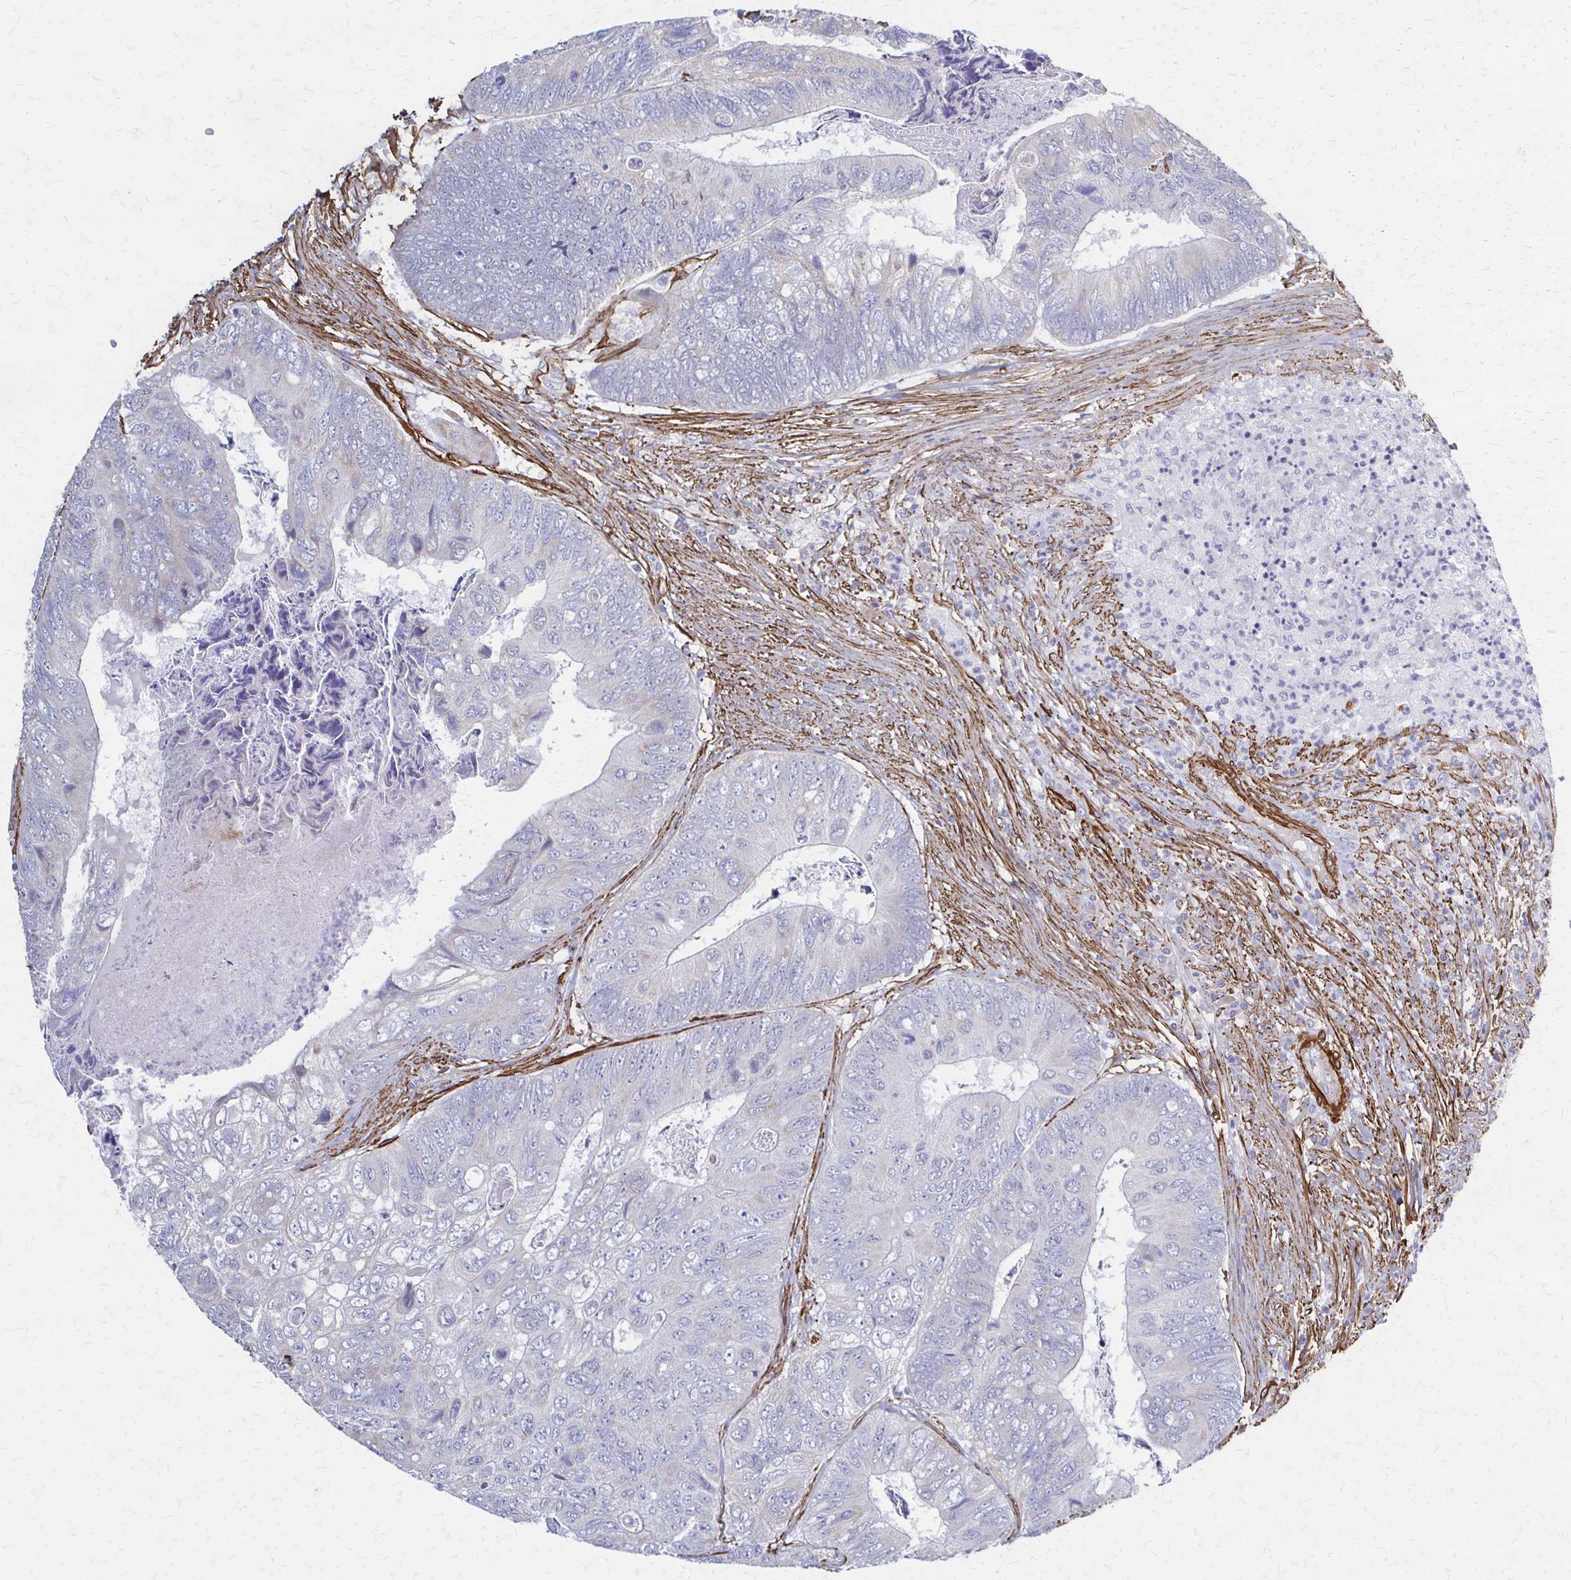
{"staining": {"intensity": "negative", "quantity": "none", "location": "none"}, "tissue": "colorectal cancer", "cell_type": "Tumor cells", "image_type": "cancer", "snomed": [{"axis": "morphology", "description": "Adenocarcinoma, NOS"}, {"axis": "topography", "description": "Colon"}], "caption": "Immunohistochemistry (IHC) of human adenocarcinoma (colorectal) exhibits no positivity in tumor cells.", "gene": "TIMMDC1", "patient": {"sex": "female", "age": 67}}